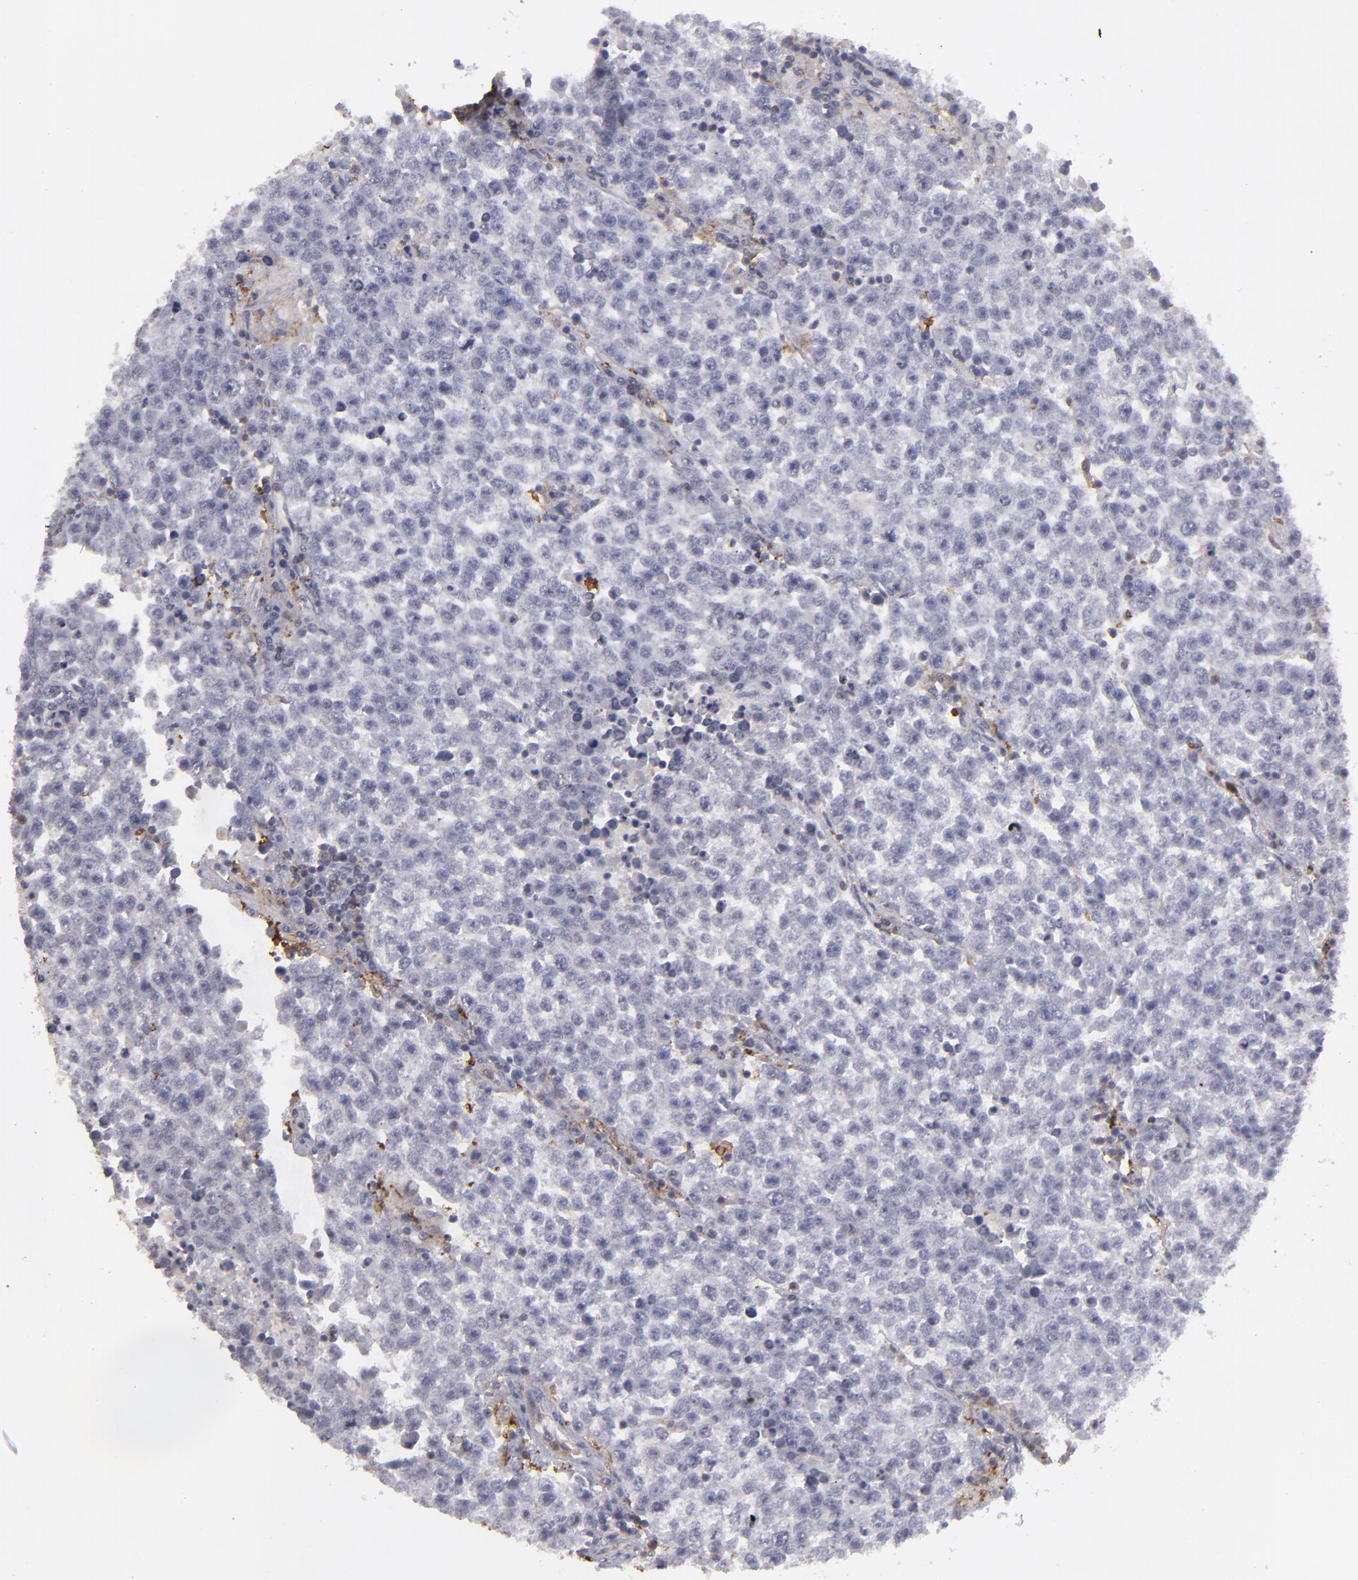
{"staining": {"intensity": "negative", "quantity": "none", "location": "none"}, "tissue": "testis cancer", "cell_type": "Tumor cells", "image_type": "cancer", "snomed": [{"axis": "morphology", "description": "Seminoma, NOS"}, {"axis": "topography", "description": "Testis"}], "caption": "IHC histopathology image of testis cancer (seminoma) stained for a protein (brown), which exhibits no staining in tumor cells.", "gene": "SEMA3G", "patient": {"sex": "male", "age": 36}}